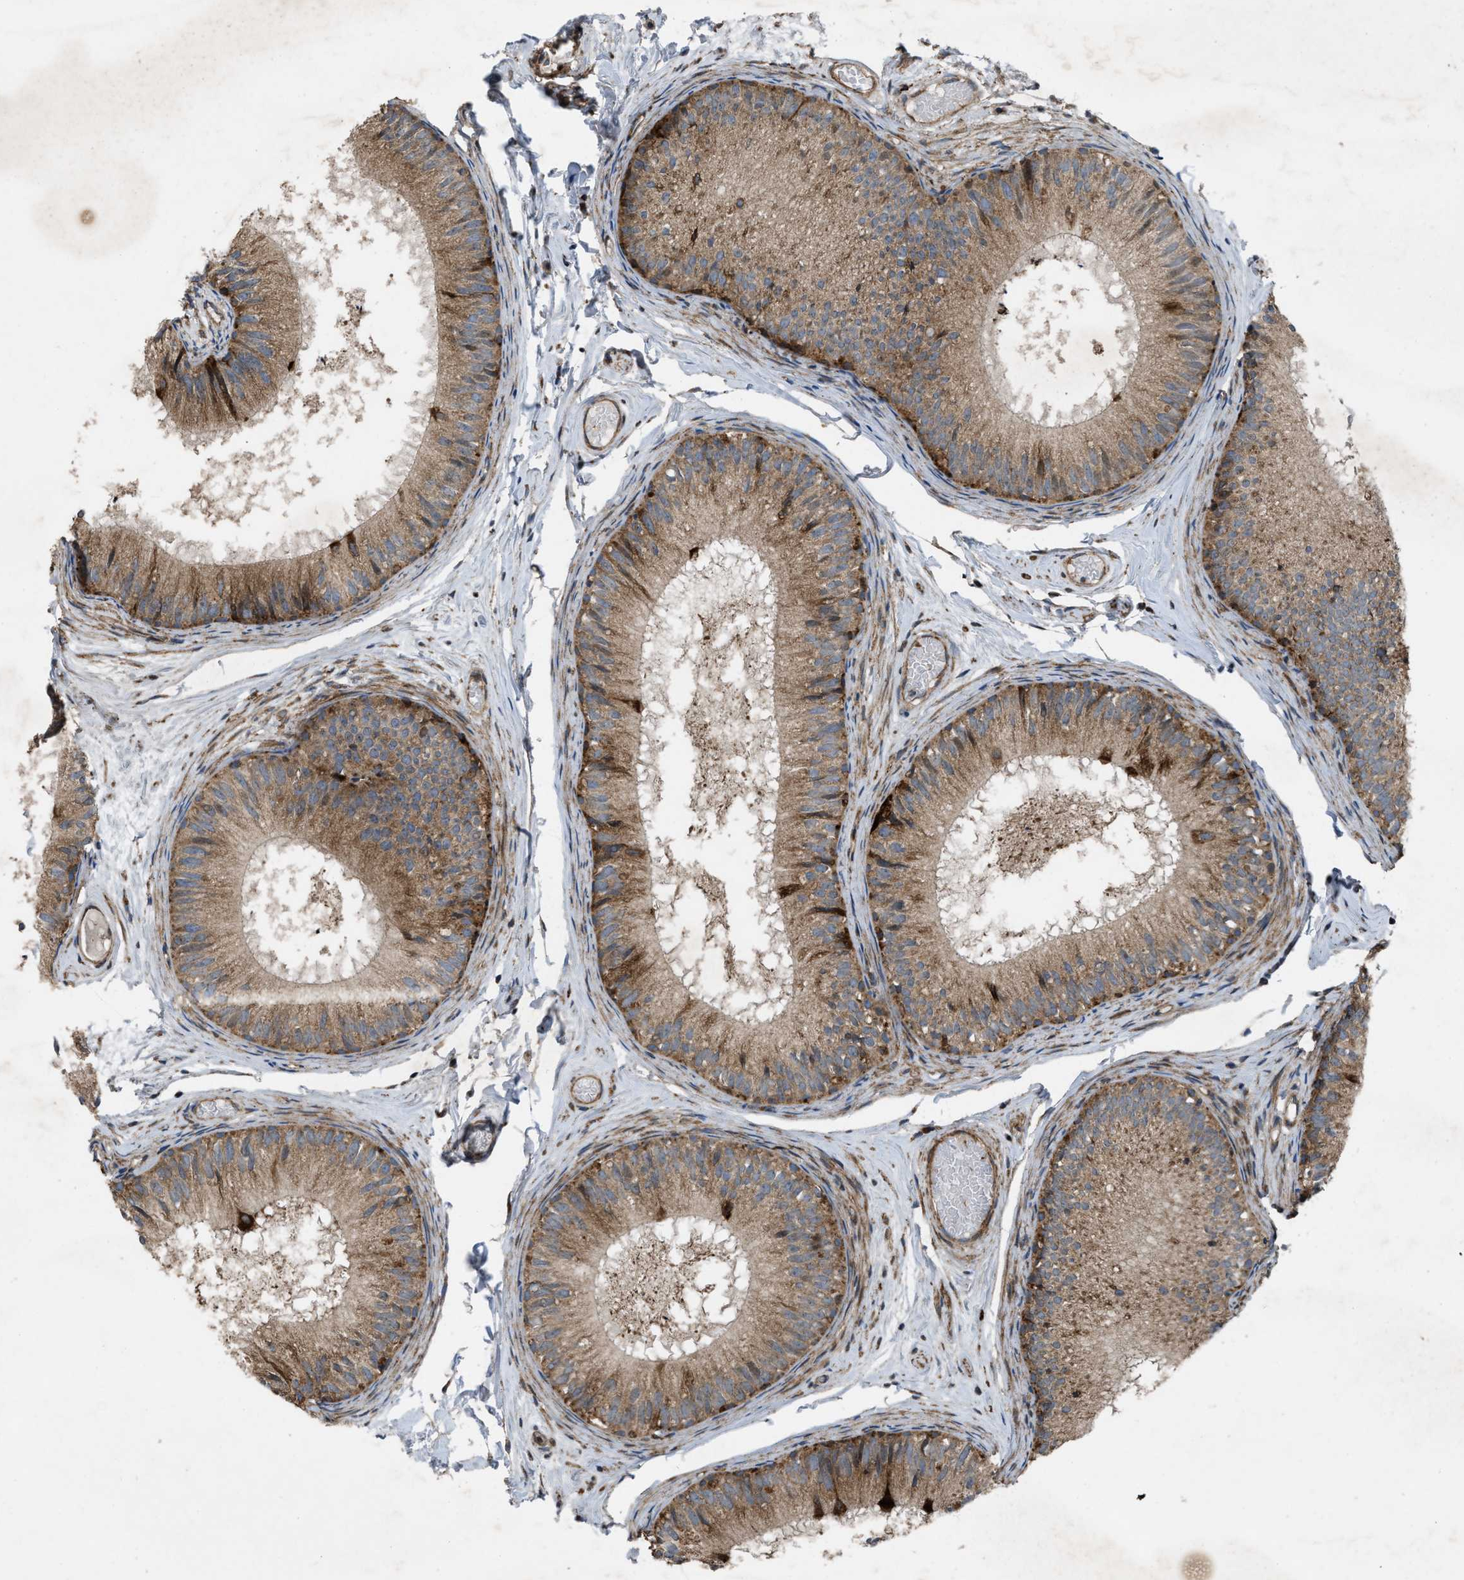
{"staining": {"intensity": "moderate", "quantity": ">75%", "location": "cytoplasmic/membranous"}, "tissue": "epididymis", "cell_type": "Glandular cells", "image_type": "normal", "snomed": [{"axis": "morphology", "description": "Normal tissue, NOS"}, {"axis": "topography", "description": "Epididymis"}], "caption": "A histopathology image of human epididymis stained for a protein reveals moderate cytoplasmic/membranous brown staining in glandular cells. Immunohistochemistry stains the protein in brown and the nuclei are stained blue.", "gene": "PER3", "patient": {"sex": "male", "age": 46}}